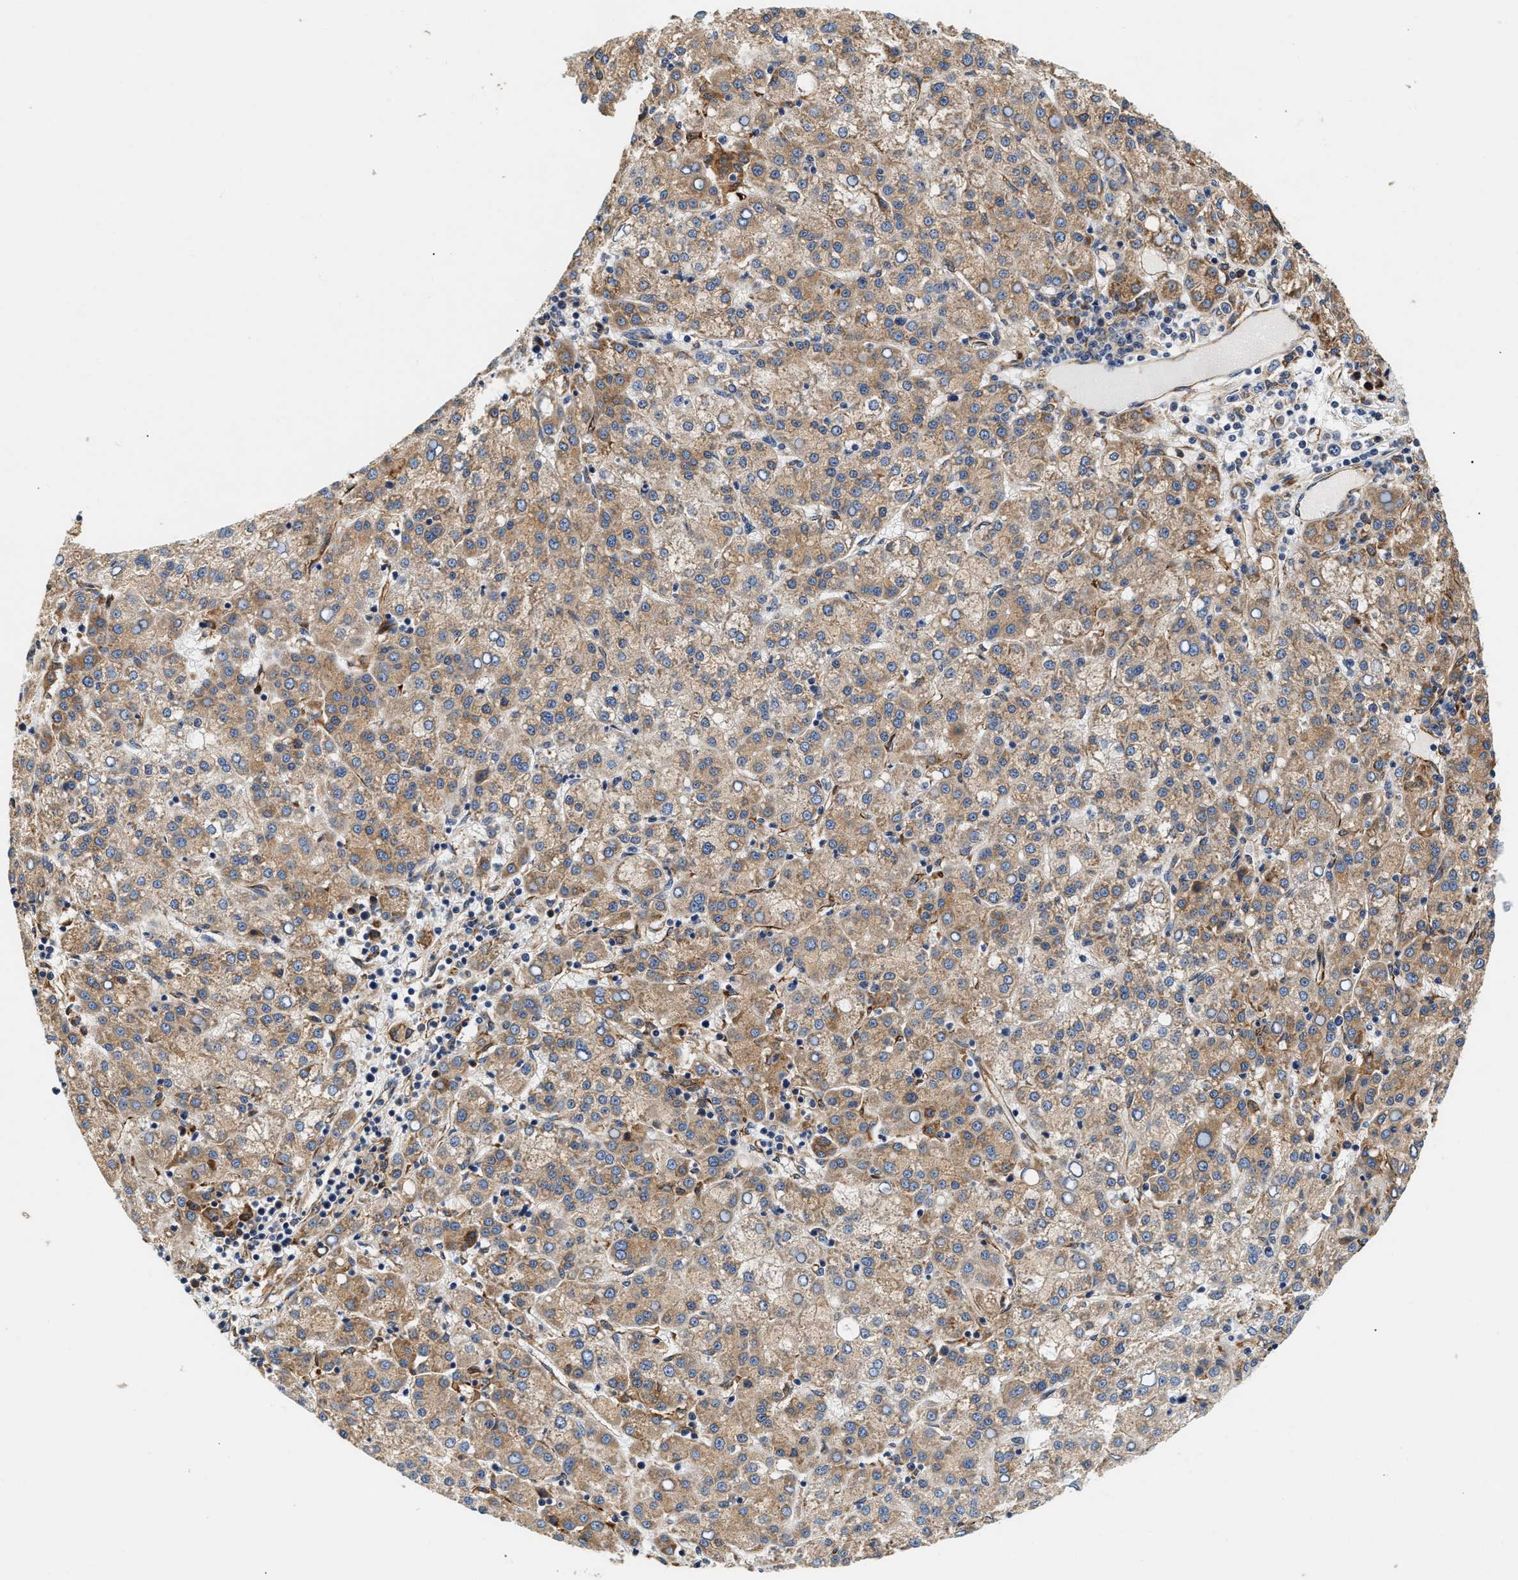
{"staining": {"intensity": "weak", "quantity": ">75%", "location": "cytoplasmic/membranous"}, "tissue": "liver cancer", "cell_type": "Tumor cells", "image_type": "cancer", "snomed": [{"axis": "morphology", "description": "Carcinoma, Hepatocellular, NOS"}, {"axis": "topography", "description": "Liver"}], "caption": "Liver cancer (hepatocellular carcinoma) was stained to show a protein in brown. There is low levels of weak cytoplasmic/membranous expression in approximately >75% of tumor cells. Using DAB (brown) and hematoxylin (blue) stains, captured at high magnification using brightfield microscopy.", "gene": "IFT74", "patient": {"sex": "female", "age": 58}}